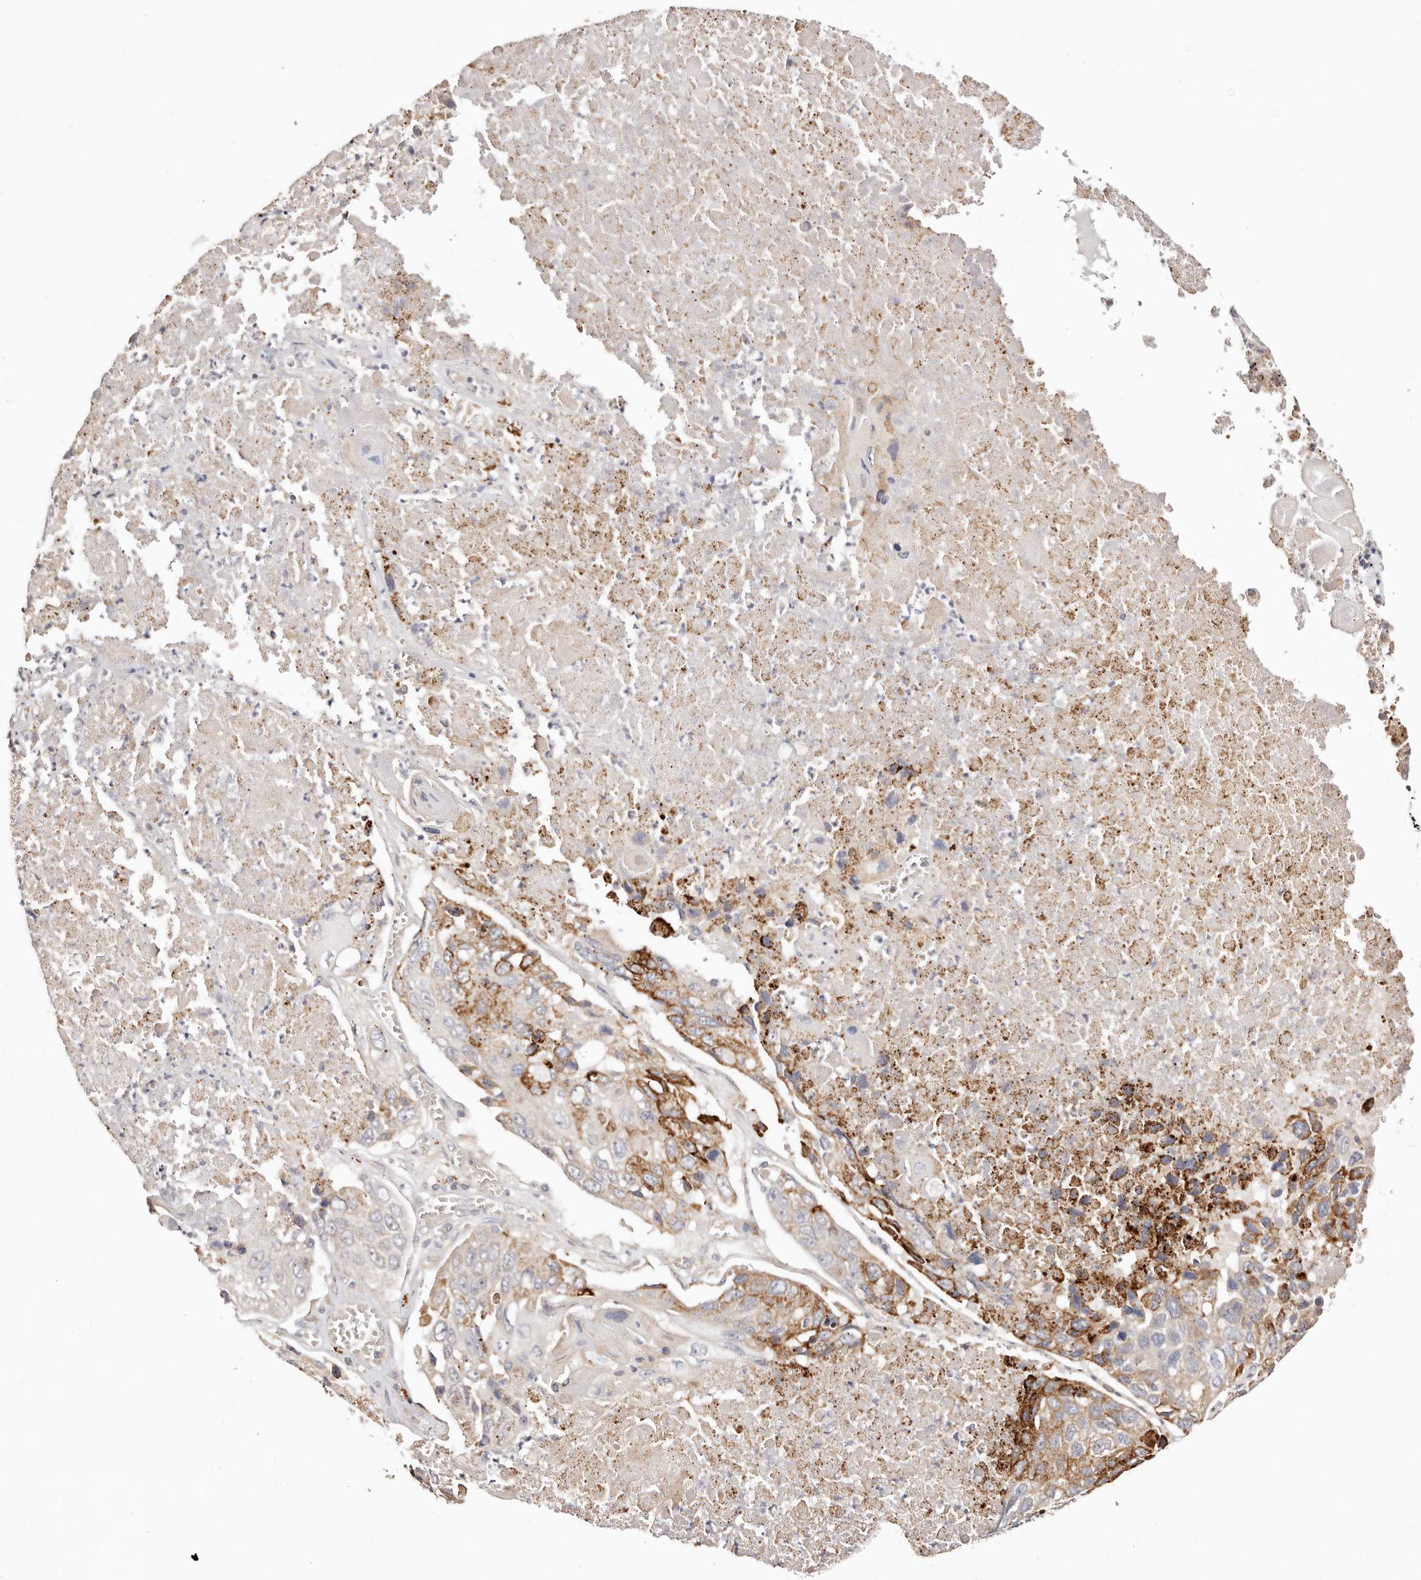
{"staining": {"intensity": "moderate", "quantity": "25%-75%", "location": "cytoplasmic/membranous"}, "tissue": "lung cancer", "cell_type": "Tumor cells", "image_type": "cancer", "snomed": [{"axis": "morphology", "description": "Squamous cell carcinoma, NOS"}, {"axis": "topography", "description": "Lung"}], "caption": "A brown stain shows moderate cytoplasmic/membranous positivity of a protein in human lung squamous cell carcinoma tumor cells.", "gene": "MAPK1", "patient": {"sex": "male", "age": 61}}